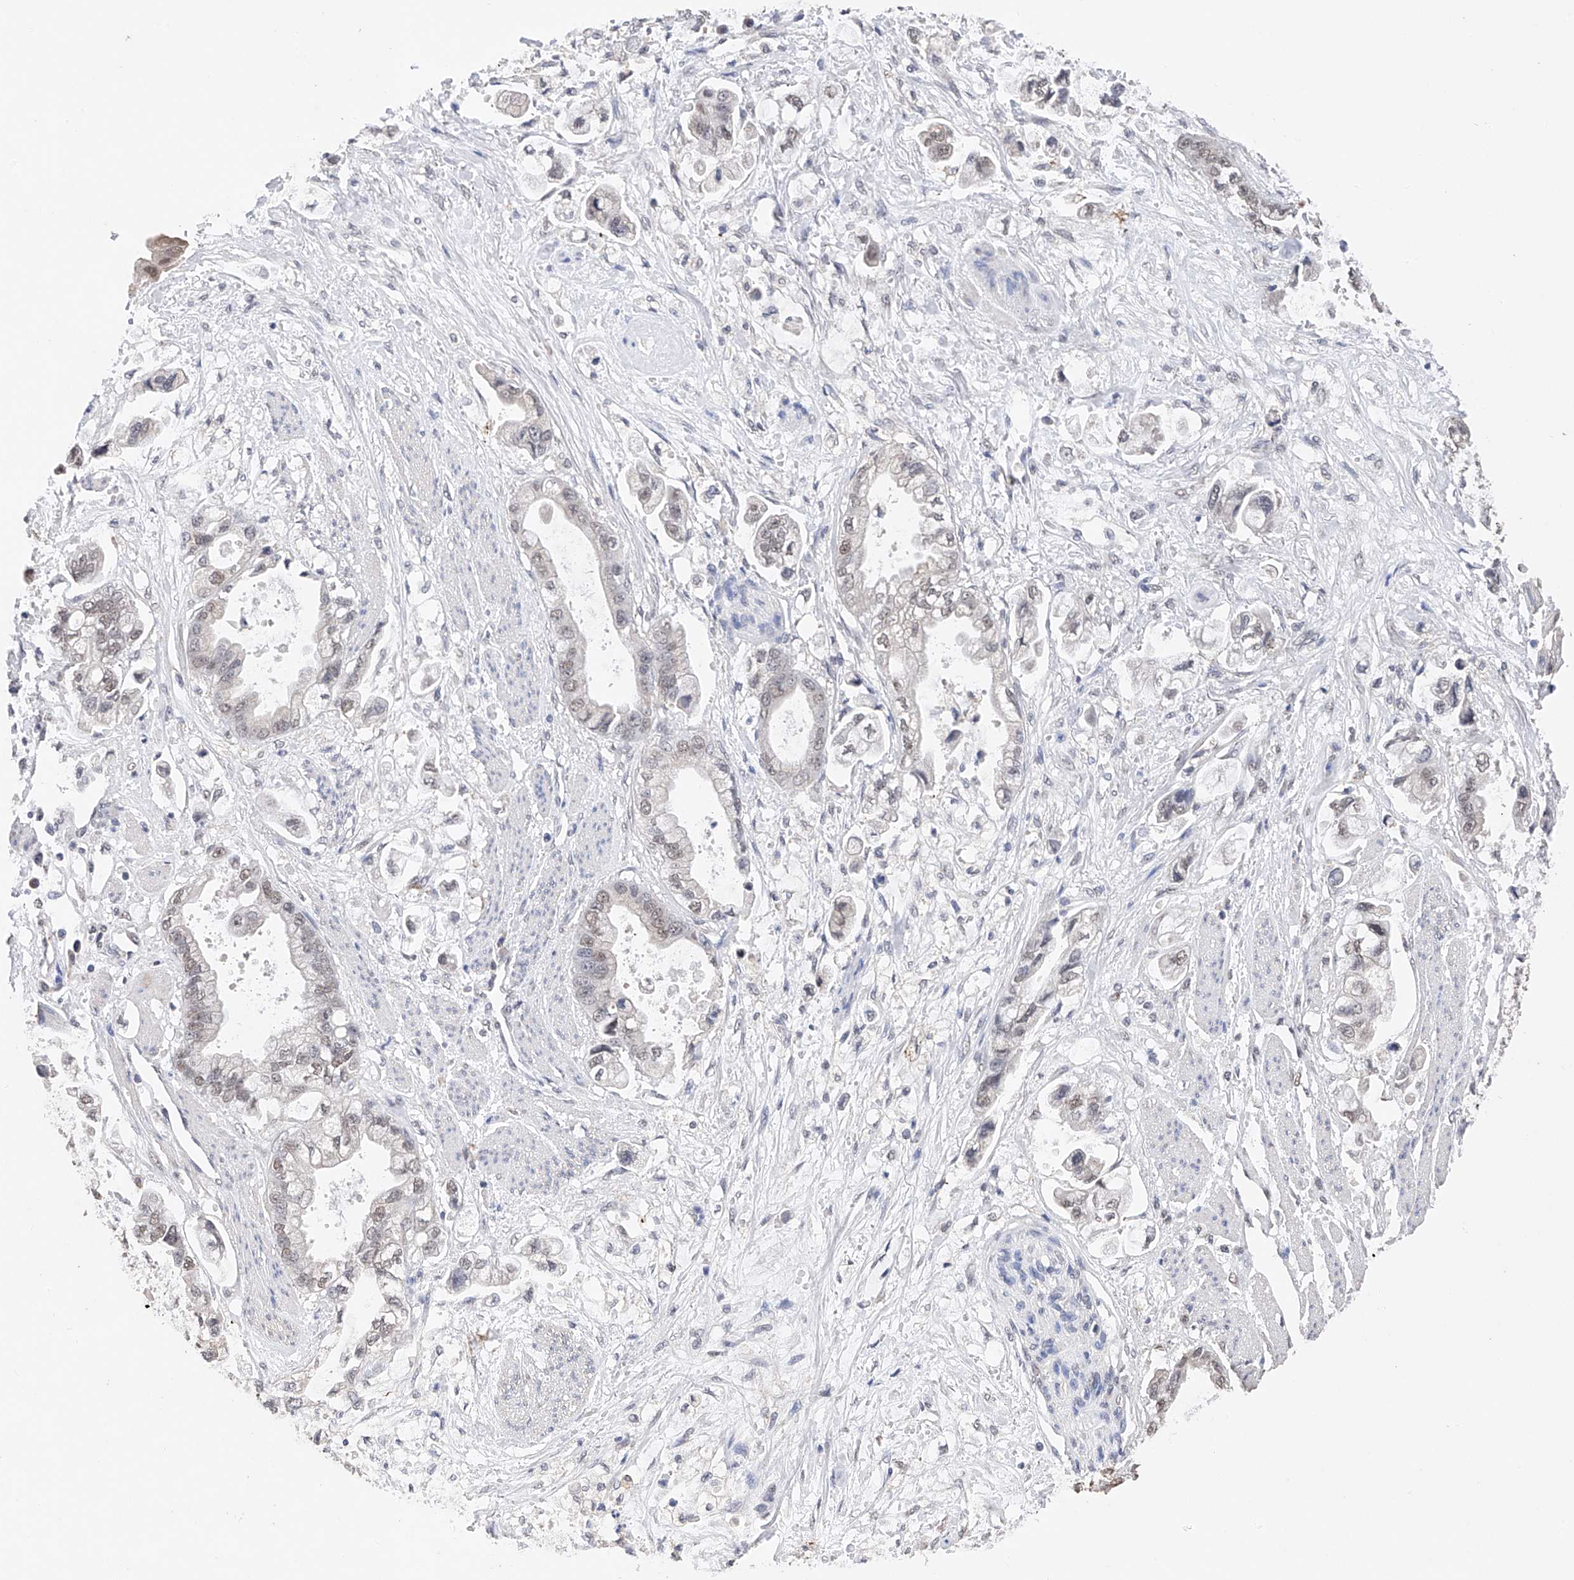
{"staining": {"intensity": "weak", "quantity": "25%-75%", "location": "nuclear"}, "tissue": "stomach cancer", "cell_type": "Tumor cells", "image_type": "cancer", "snomed": [{"axis": "morphology", "description": "Adenocarcinoma, NOS"}, {"axis": "topography", "description": "Stomach"}], "caption": "Stomach adenocarcinoma stained for a protein (brown) reveals weak nuclear positive expression in approximately 25%-75% of tumor cells.", "gene": "DMAP1", "patient": {"sex": "male", "age": 62}}